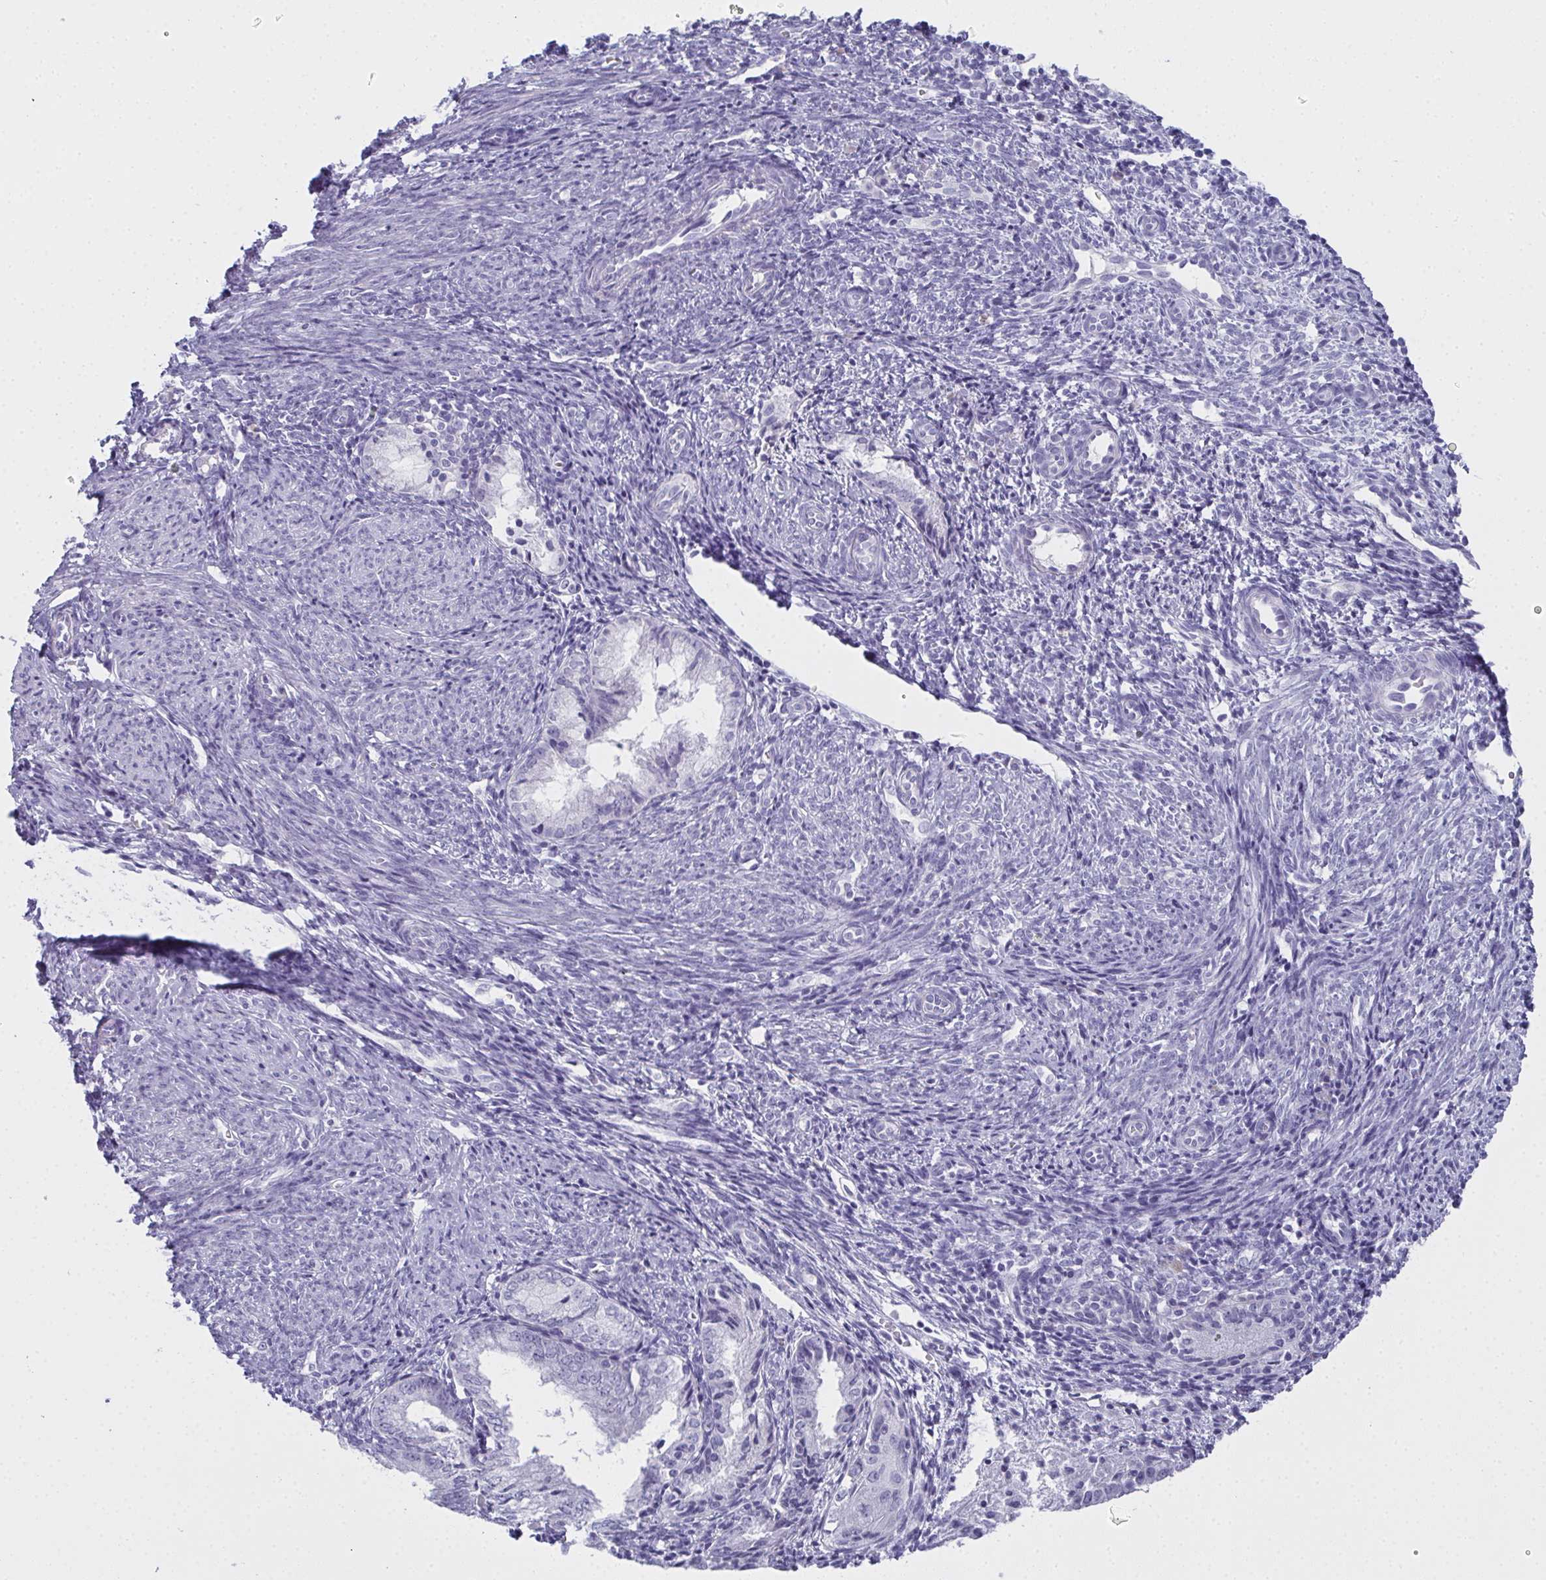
{"staining": {"intensity": "negative", "quantity": "none", "location": "none"}, "tissue": "endometrial cancer", "cell_type": "Tumor cells", "image_type": "cancer", "snomed": [{"axis": "morphology", "description": "Adenocarcinoma, NOS"}, {"axis": "topography", "description": "Endometrium"}], "caption": "This is an immunohistochemistry image of human adenocarcinoma (endometrial). There is no expression in tumor cells.", "gene": "SLC36A2", "patient": {"sex": "female", "age": 55}}